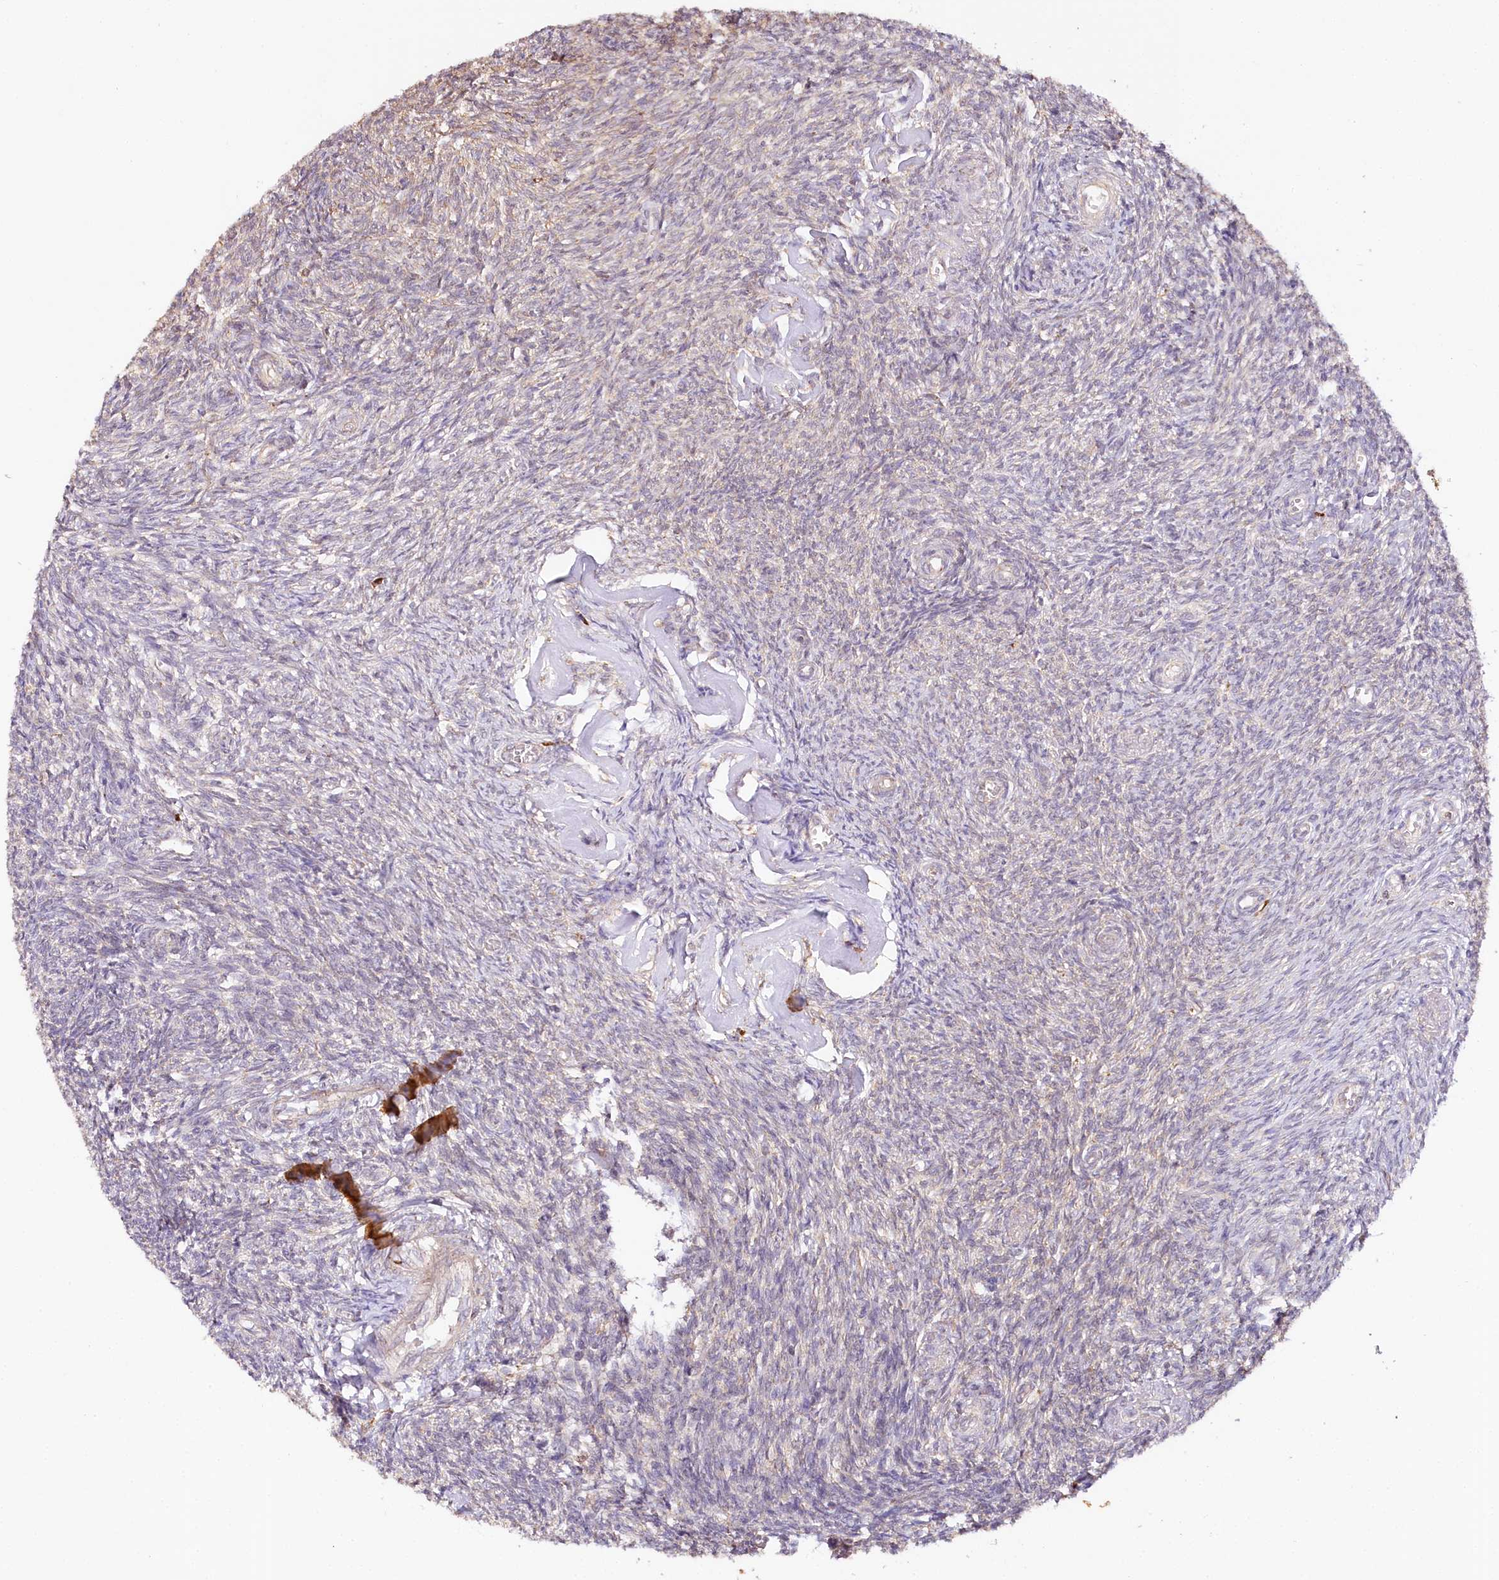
{"staining": {"intensity": "moderate", "quantity": ">75%", "location": "cytoplasmic/membranous"}, "tissue": "ovary", "cell_type": "Follicle cells", "image_type": "normal", "snomed": [{"axis": "morphology", "description": "Normal tissue, NOS"}, {"axis": "topography", "description": "Ovary"}], "caption": "Immunohistochemistry (IHC) (DAB) staining of unremarkable human ovary demonstrates moderate cytoplasmic/membranous protein expression in about >75% of follicle cells. (DAB = brown stain, brightfield microscopy at high magnification).", "gene": "VEGFA", "patient": {"sex": "female", "age": 44}}